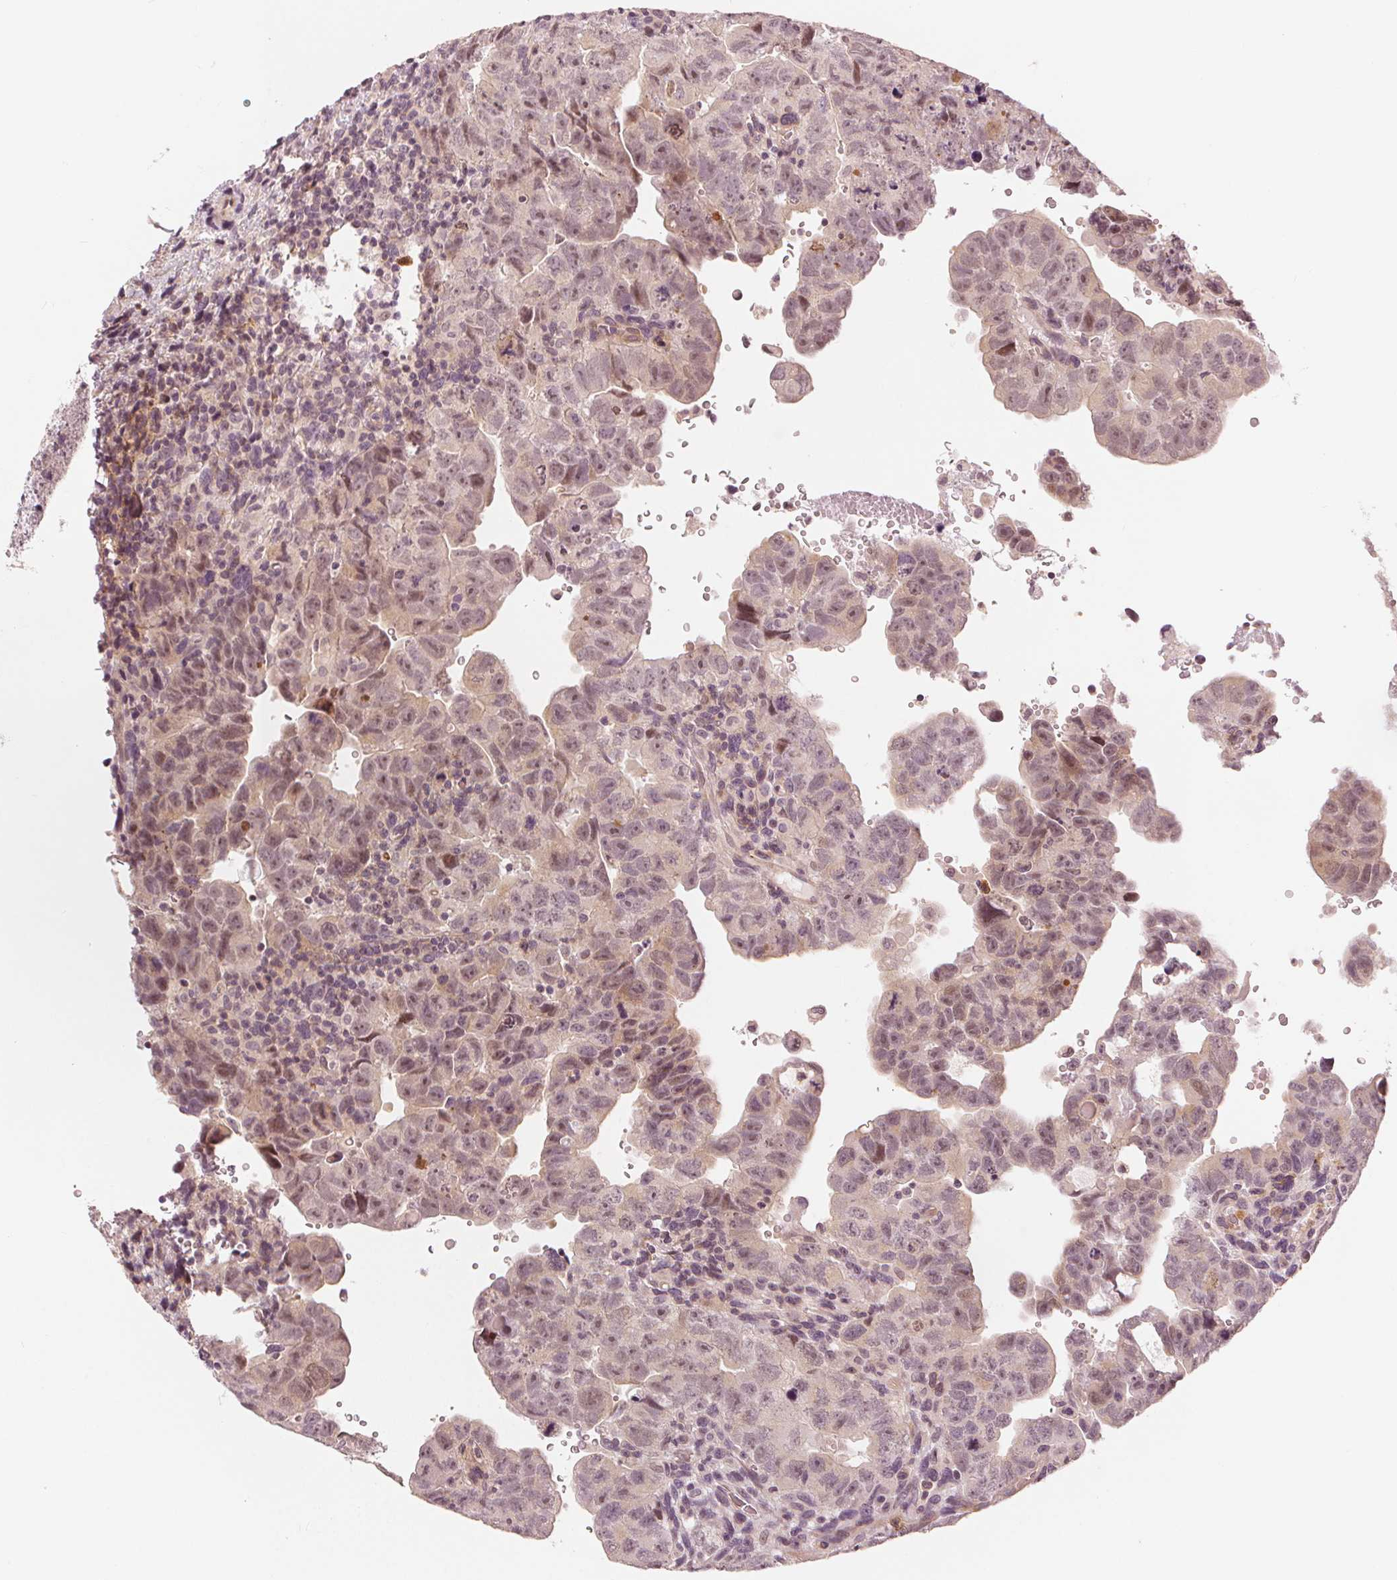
{"staining": {"intensity": "weak", "quantity": "25%-75%", "location": "nuclear"}, "tissue": "testis cancer", "cell_type": "Tumor cells", "image_type": "cancer", "snomed": [{"axis": "morphology", "description": "Carcinoma, Embryonal, NOS"}, {"axis": "topography", "description": "Testis"}], "caption": "Immunohistochemistry micrograph of neoplastic tissue: human testis embryonal carcinoma stained using IHC reveals low levels of weak protein expression localized specifically in the nuclear of tumor cells, appearing as a nuclear brown color.", "gene": "SLC34A1", "patient": {"sex": "male", "age": 24}}